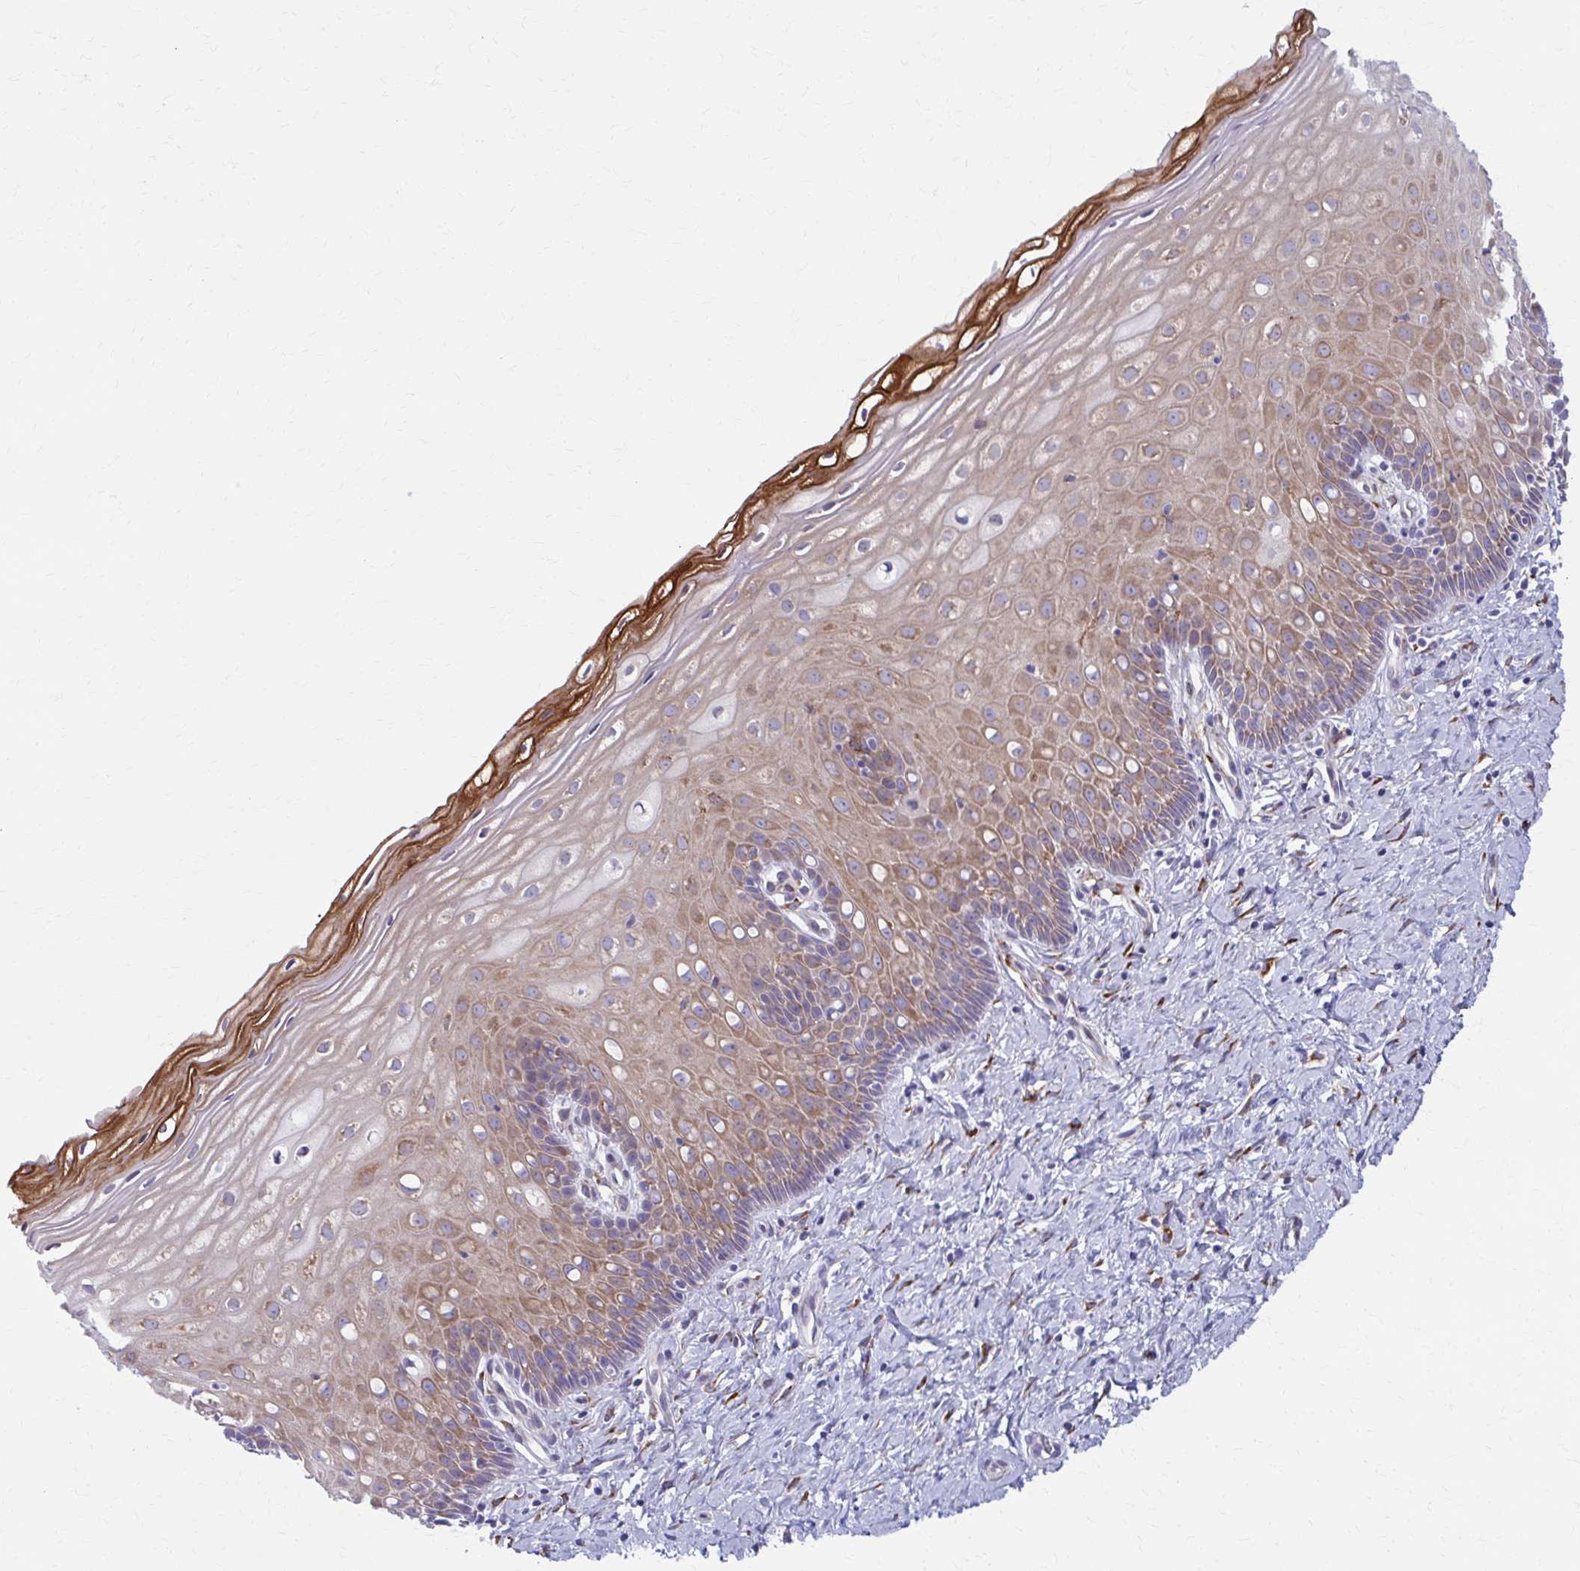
{"staining": {"intensity": "negative", "quantity": "none", "location": "none"}, "tissue": "cervix", "cell_type": "Glandular cells", "image_type": "normal", "snomed": [{"axis": "morphology", "description": "Normal tissue, NOS"}, {"axis": "topography", "description": "Cervix"}], "caption": "High power microscopy micrograph of an immunohistochemistry histopathology image of unremarkable cervix, revealing no significant positivity in glandular cells.", "gene": "SPATS2L", "patient": {"sex": "female", "age": 37}}